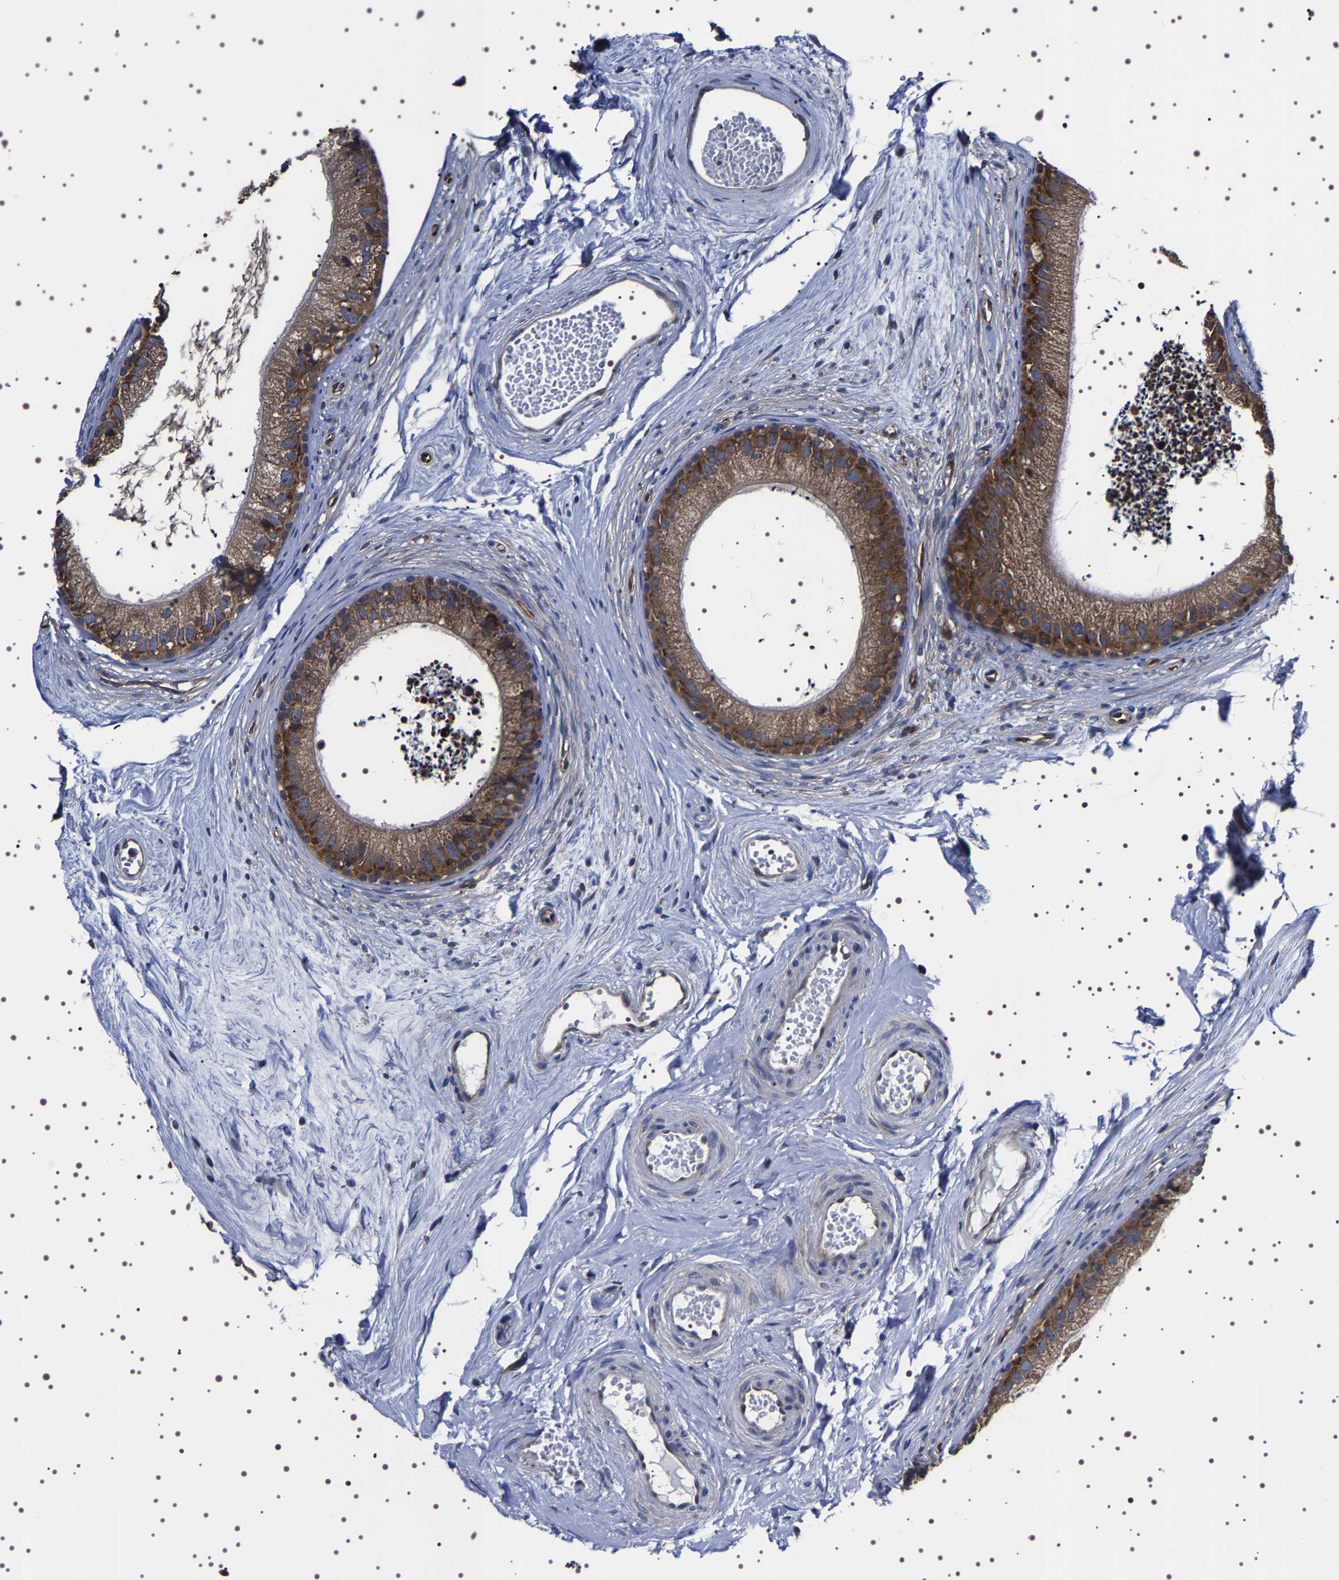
{"staining": {"intensity": "strong", "quantity": ">75%", "location": "cytoplasmic/membranous"}, "tissue": "epididymis", "cell_type": "Glandular cells", "image_type": "normal", "snomed": [{"axis": "morphology", "description": "Normal tissue, NOS"}, {"axis": "topography", "description": "Epididymis"}], "caption": "Immunohistochemical staining of benign human epididymis displays high levels of strong cytoplasmic/membranous staining in approximately >75% of glandular cells. The staining is performed using DAB brown chromogen to label protein expression. The nuclei are counter-stained blue using hematoxylin.", "gene": "DARS1", "patient": {"sex": "male", "age": 56}}